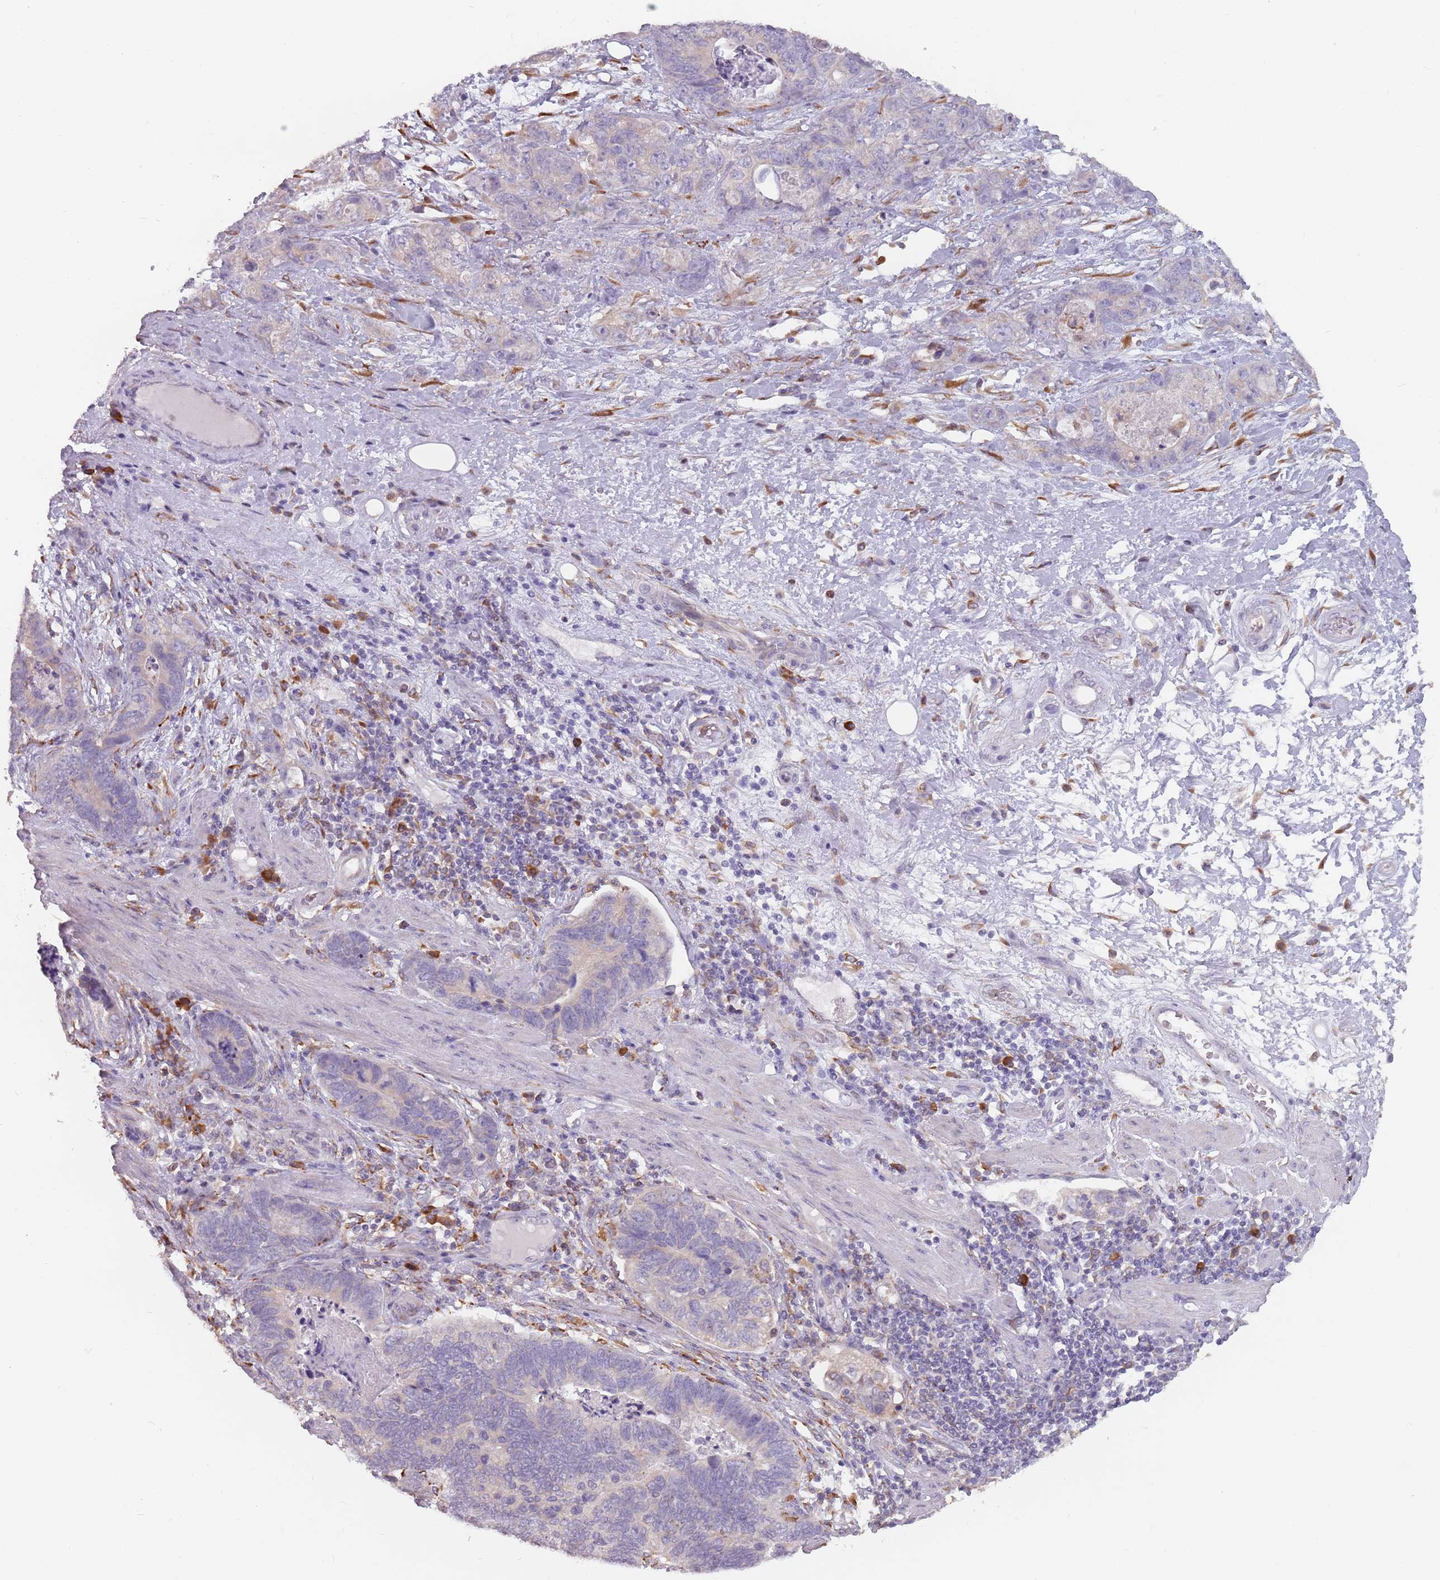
{"staining": {"intensity": "weak", "quantity": "<25%", "location": "cytoplasmic/membranous"}, "tissue": "stomach cancer", "cell_type": "Tumor cells", "image_type": "cancer", "snomed": [{"axis": "morphology", "description": "Normal tissue, NOS"}, {"axis": "morphology", "description": "Adenocarcinoma, NOS"}, {"axis": "topography", "description": "Stomach"}], "caption": "Immunohistochemistry of stomach cancer (adenocarcinoma) exhibits no positivity in tumor cells. The staining is performed using DAB brown chromogen with nuclei counter-stained in using hematoxylin.", "gene": "RPS9", "patient": {"sex": "female", "age": 89}}